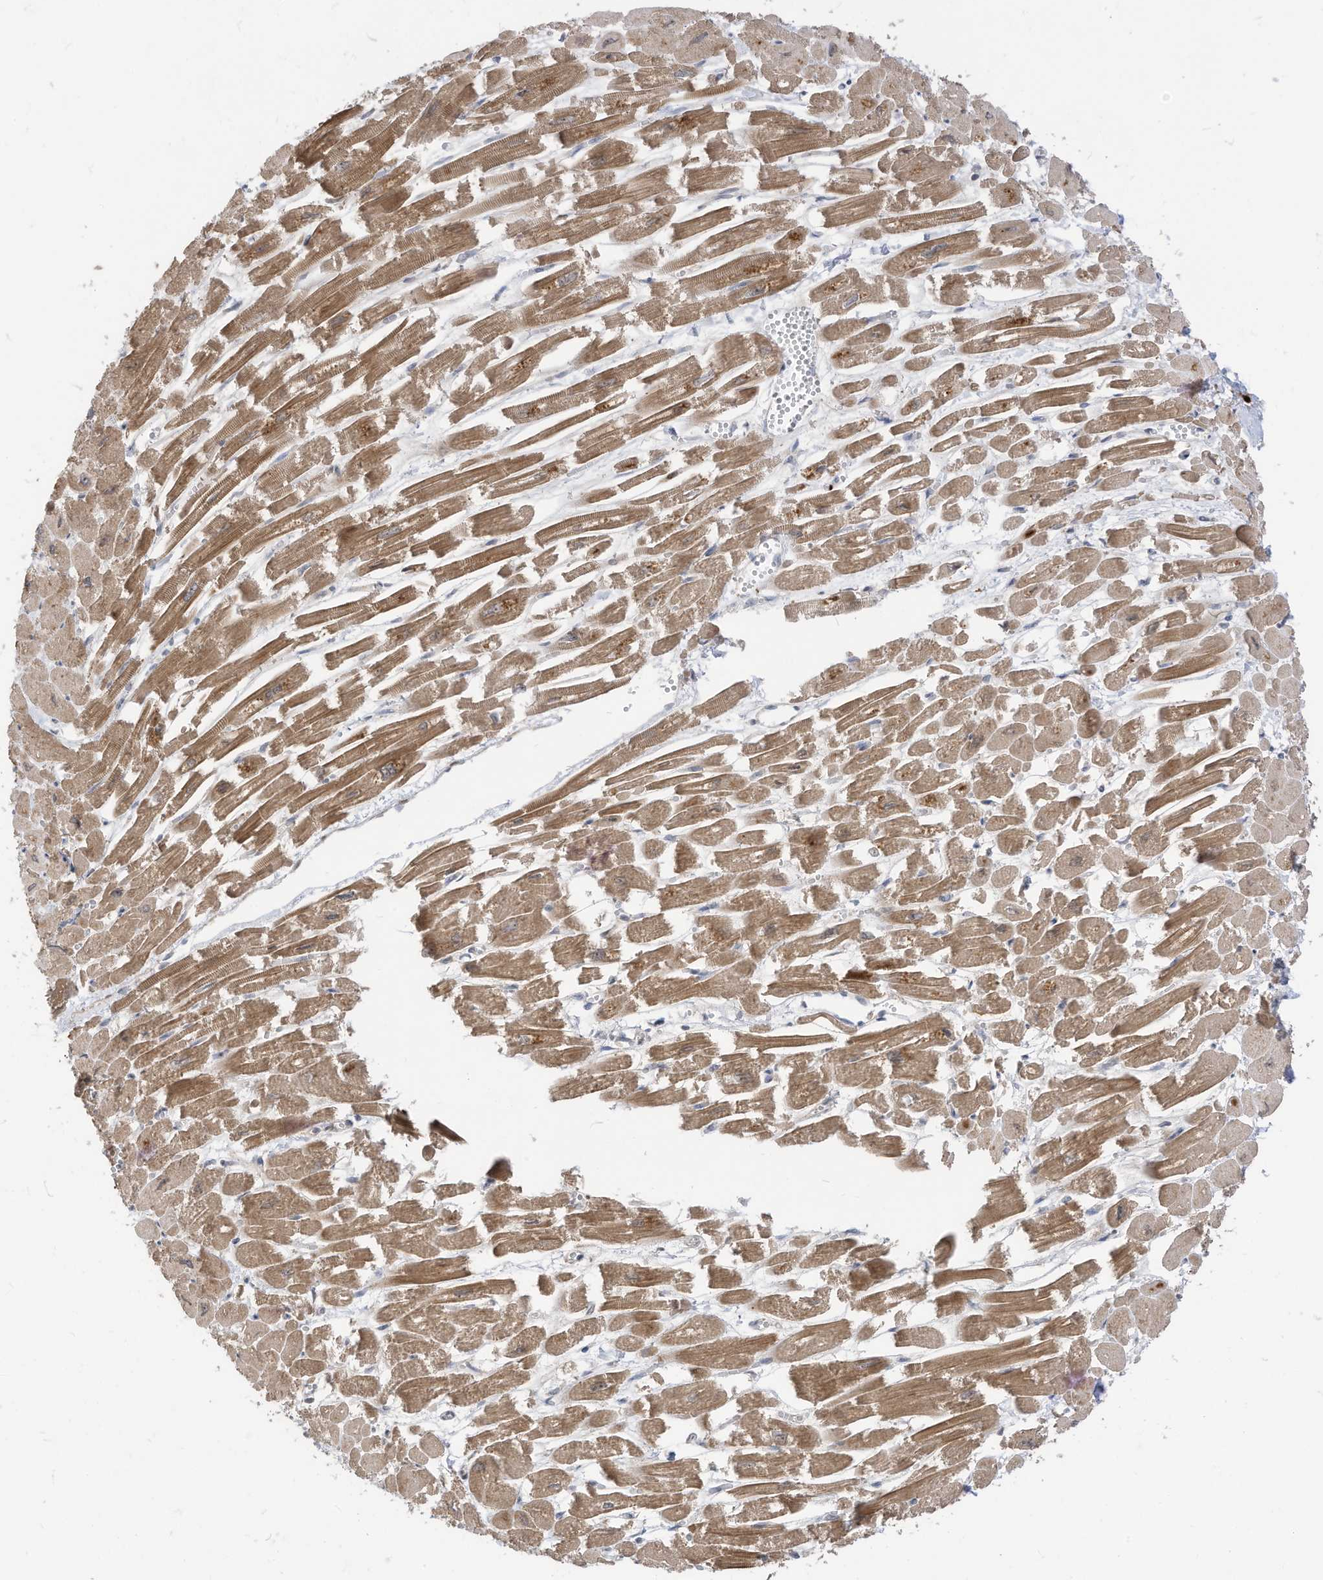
{"staining": {"intensity": "moderate", "quantity": ">75%", "location": "cytoplasmic/membranous"}, "tissue": "heart muscle", "cell_type": "Cardiomyocytes", "image_type": "normal", "snomed": [{"axis": "morphology", "description": "Normal tissue, NOS"}, {"axis": "topography", "description": "Heart"}], "caption": "This image exhibits immunohistochemistry (IHC) staining of benign human heart muscle, with medium moderate cytoplasmic/membranous staining in about >75% of cardiomyocytes.", "gene": "CNKSR1", "patient": {"sex": "male", "age": 54}}